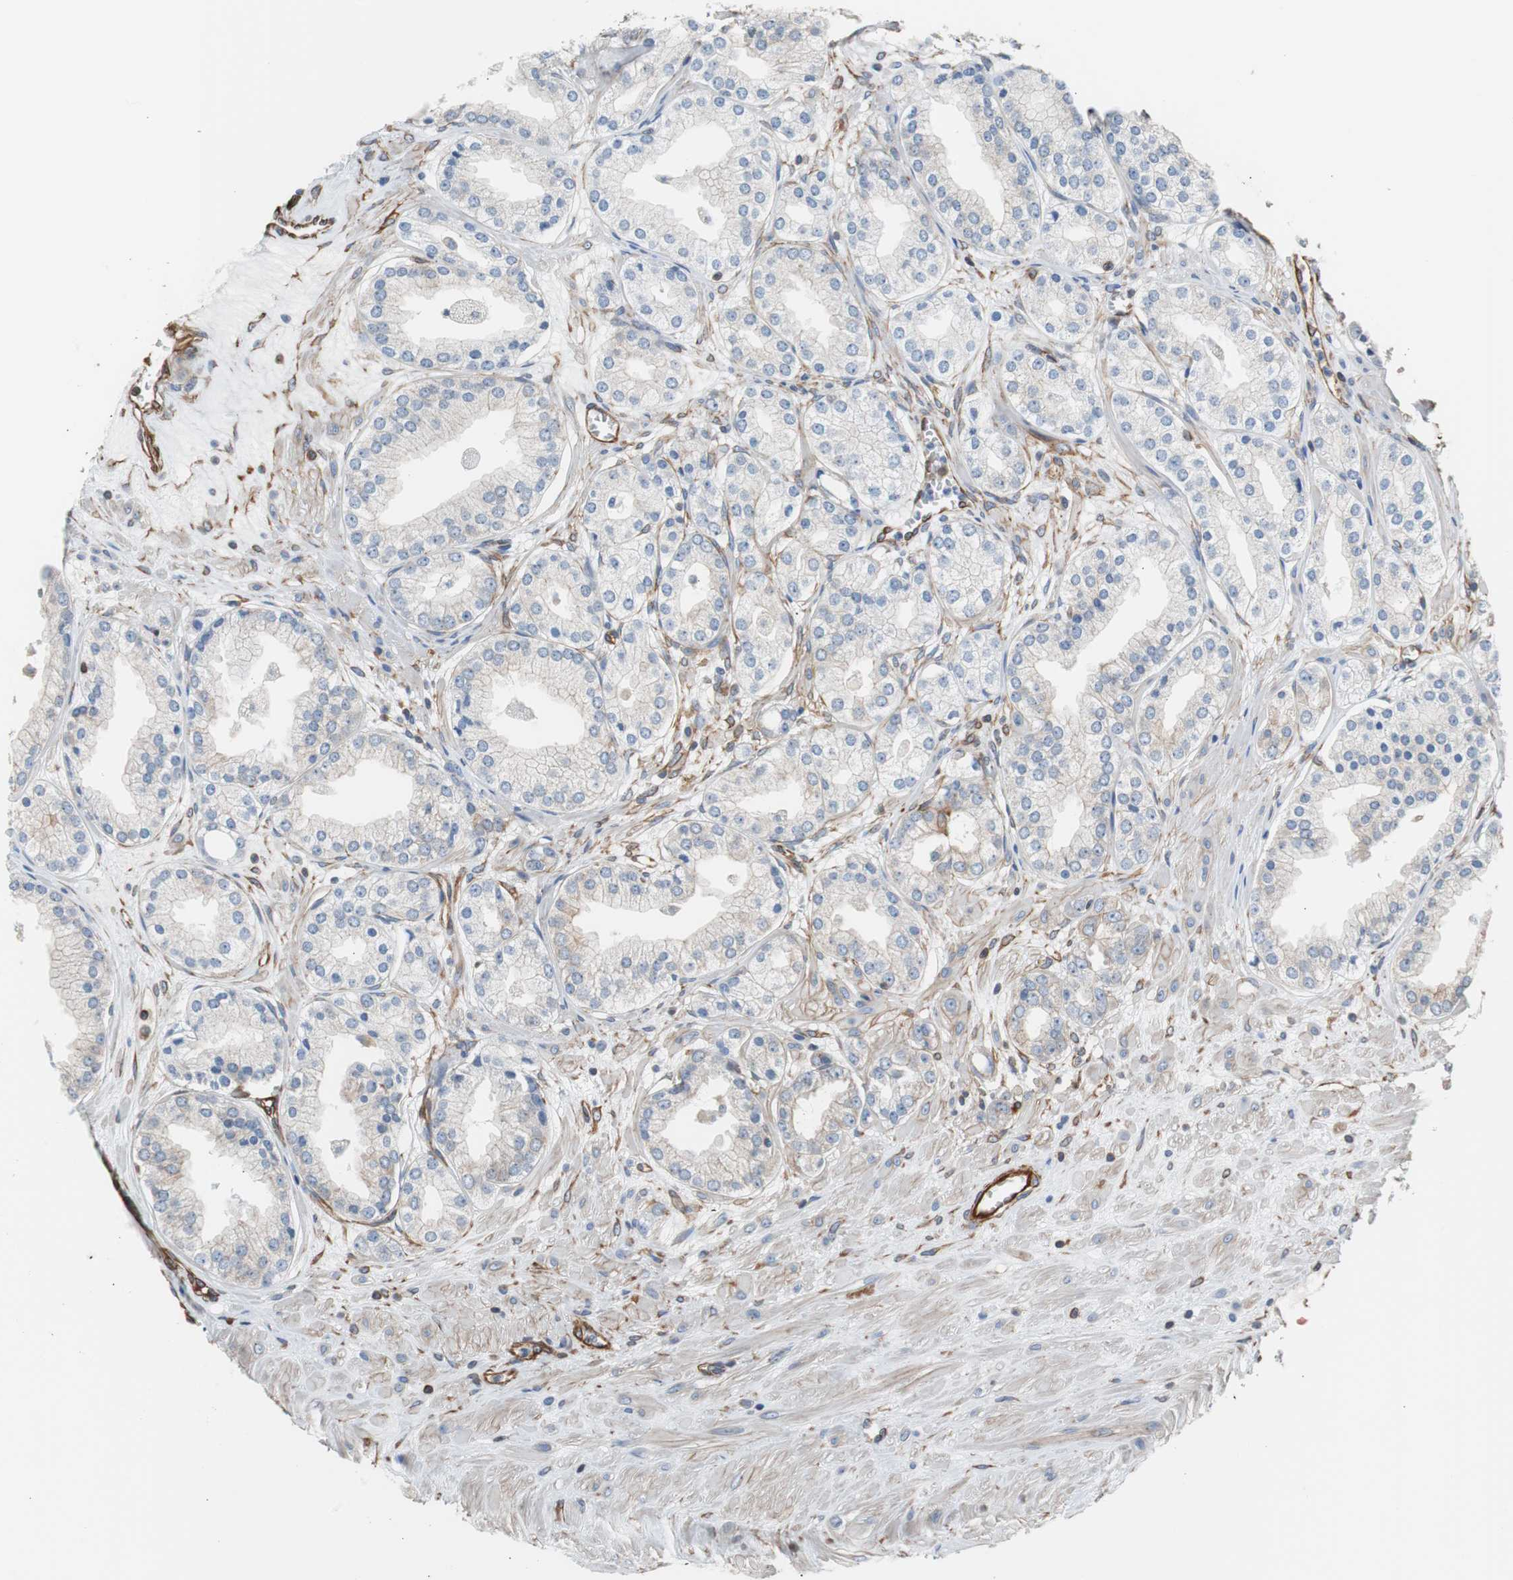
{"staining": {"intensity": "negative", "quantity": "none", "location": "none"}, "tissue": "prostate cancer", "cell_type": "Tumor cells", "image_type": "cancer", "snomed": [{"axis": "morphology", "description": "Adenocarcinoma, High grade"}, {"axis": "topography", "description": "Prostate"}], "caption": "Immunohistochemical staining of prostate high-grade adenocarcinoma displays no significant expression in tumor cells.", "gene": "KIF3B", "patient": {"sex": "male", "age": 61}}